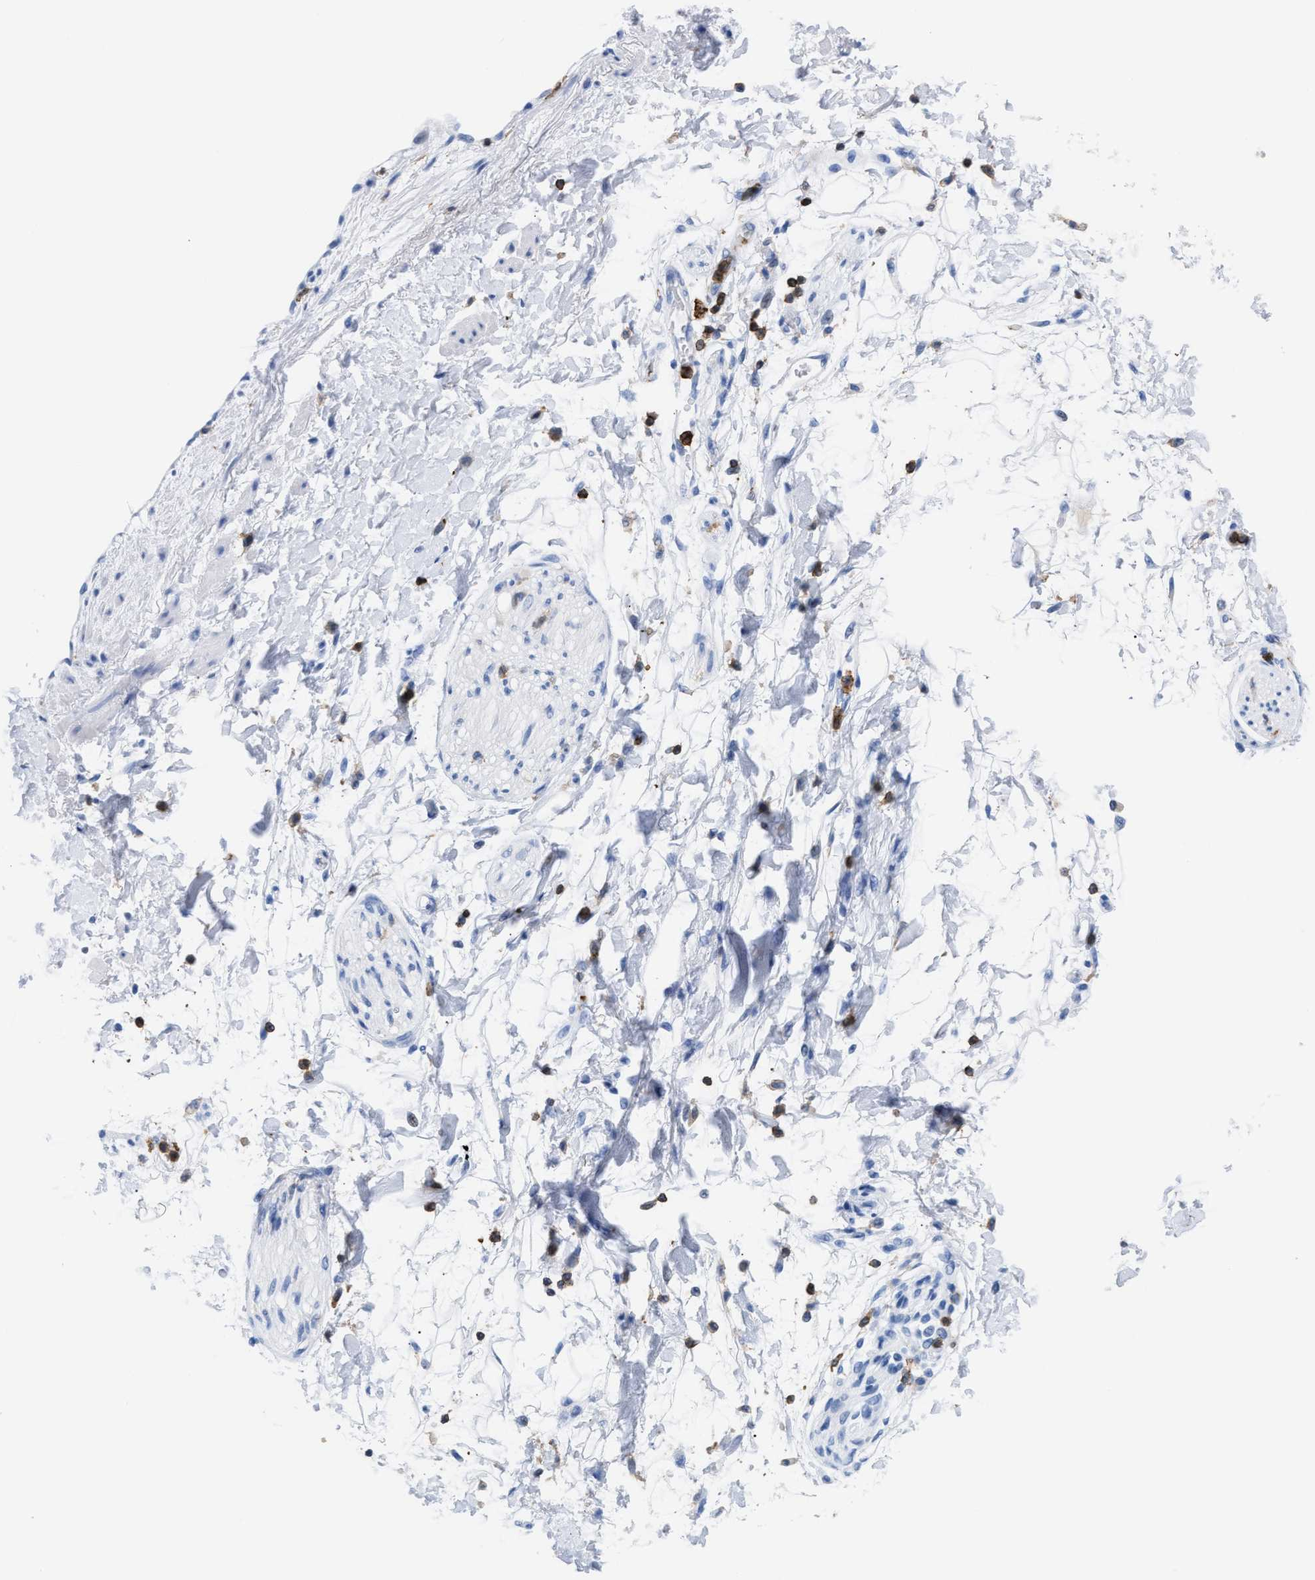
{"staining": {"intensity": "negative", "quantity": "none", "location": "none"}, "tissue": "adipose tissue", "cell_type": "Adipocytes", "image_type": "normal", "snomed": [{"axis": "morphology", "description": "Normal tissue, NOS"}, {"axis": "morphology", "description": "Adenocarcinoma, NOS"}, {"axis": "topography", "description": "Duodenum"}, {"axis": "topography", "description": "Peripheral nerve tissue"}], "caption": "A high-resolution histopathology image shows immunohistochemistry staining of unremarkable adipose tissue, which reveals no significant positivity in adipocytes. (DAB (3,3'-diaminobenzidine) immunohistochemistry with hematoxylin counter stain).", "gene": "LCP1", "patient": {"sex": "female", "age": 60}}